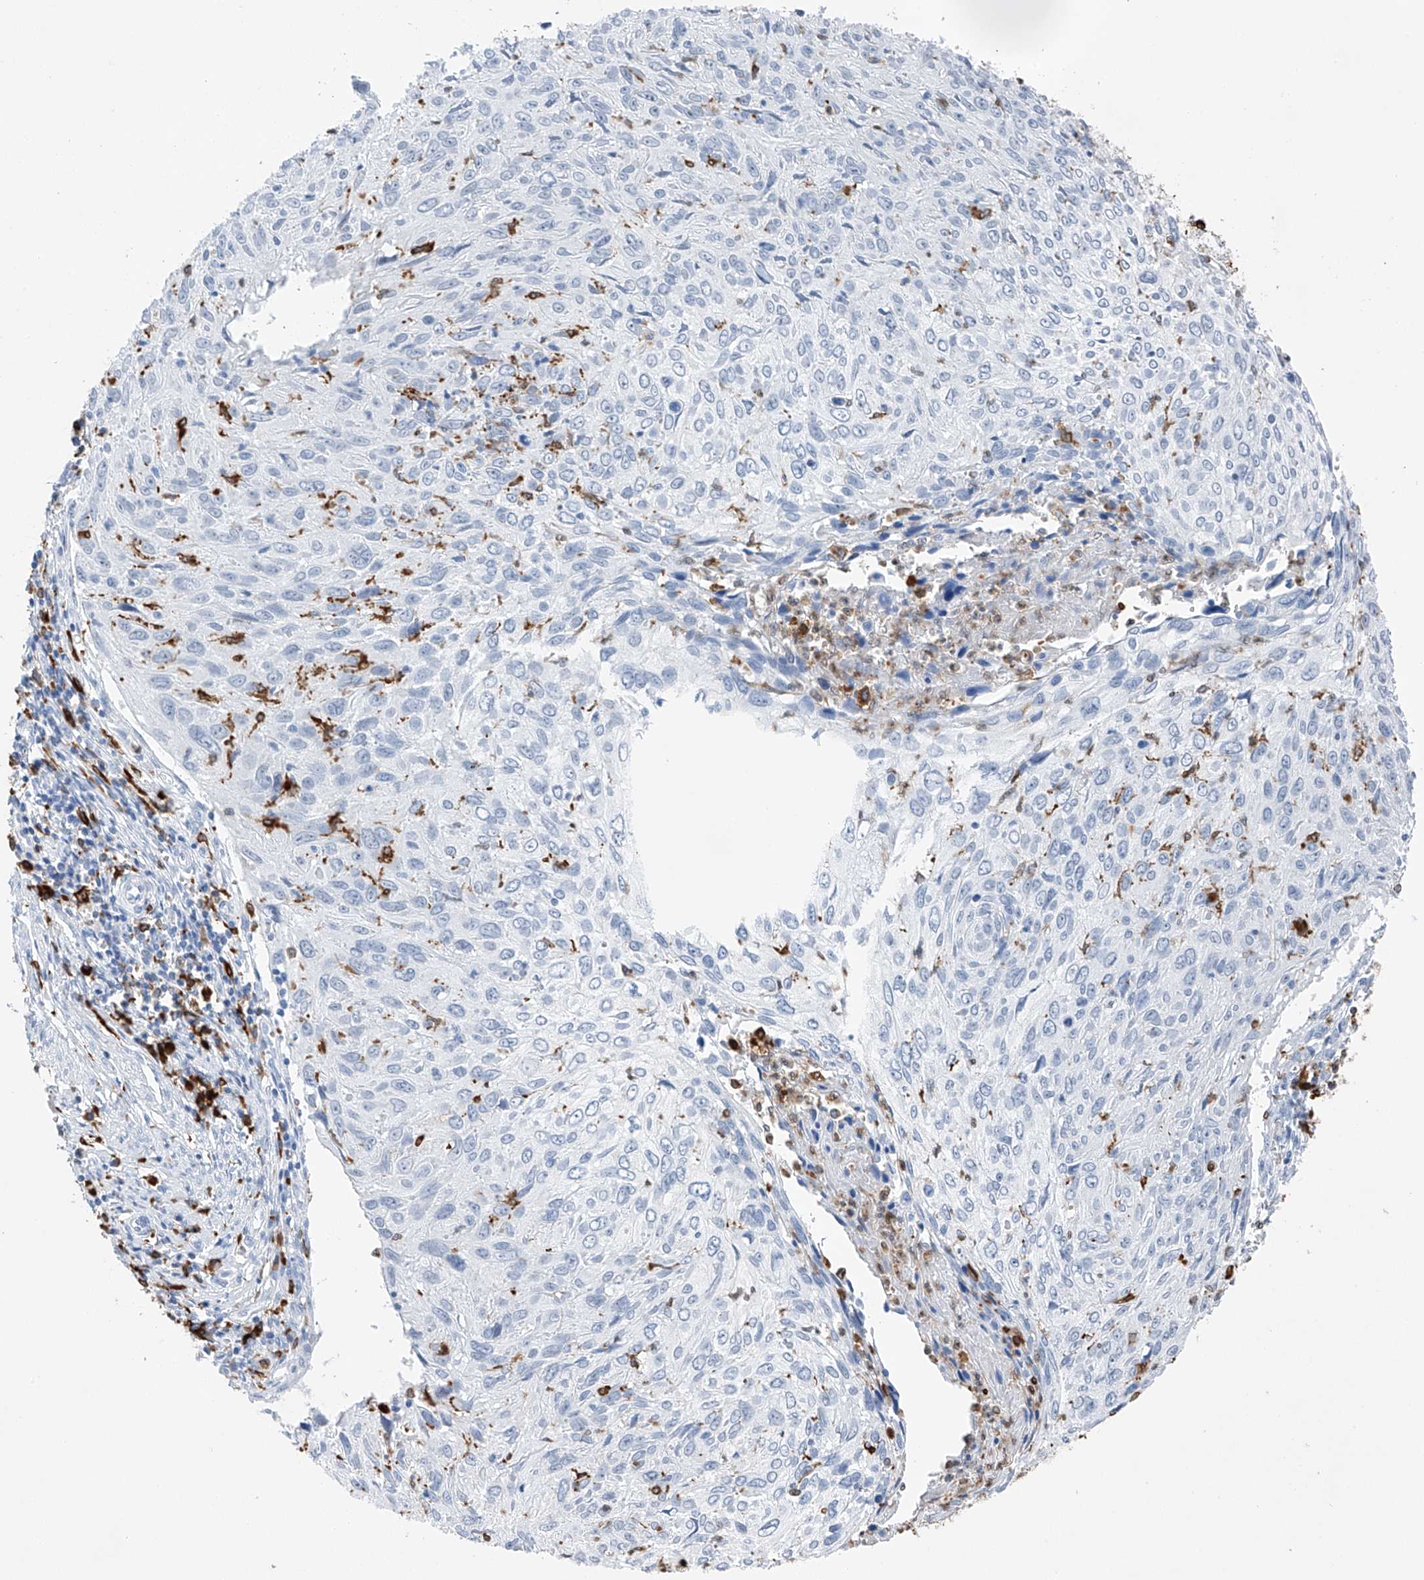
{"staining": {"intensity": "negative", "quantity": "none", "location": "none"}, "tissue": "cervical cancer", "cell_type": "Tumor cells", "image_type": "cancer", "snomed": [{"axis": "morphology", "description": "Squamous cell carcinoma, NOS"}, {"axis": "topography", "description": "Cervix"}], "caption": "Tumor cells show no significant protein expression in cervical cancer (squamous cell carcinoma).", "gene": "TBXAS1", "patient": {"sex": "female", "age": 51}}